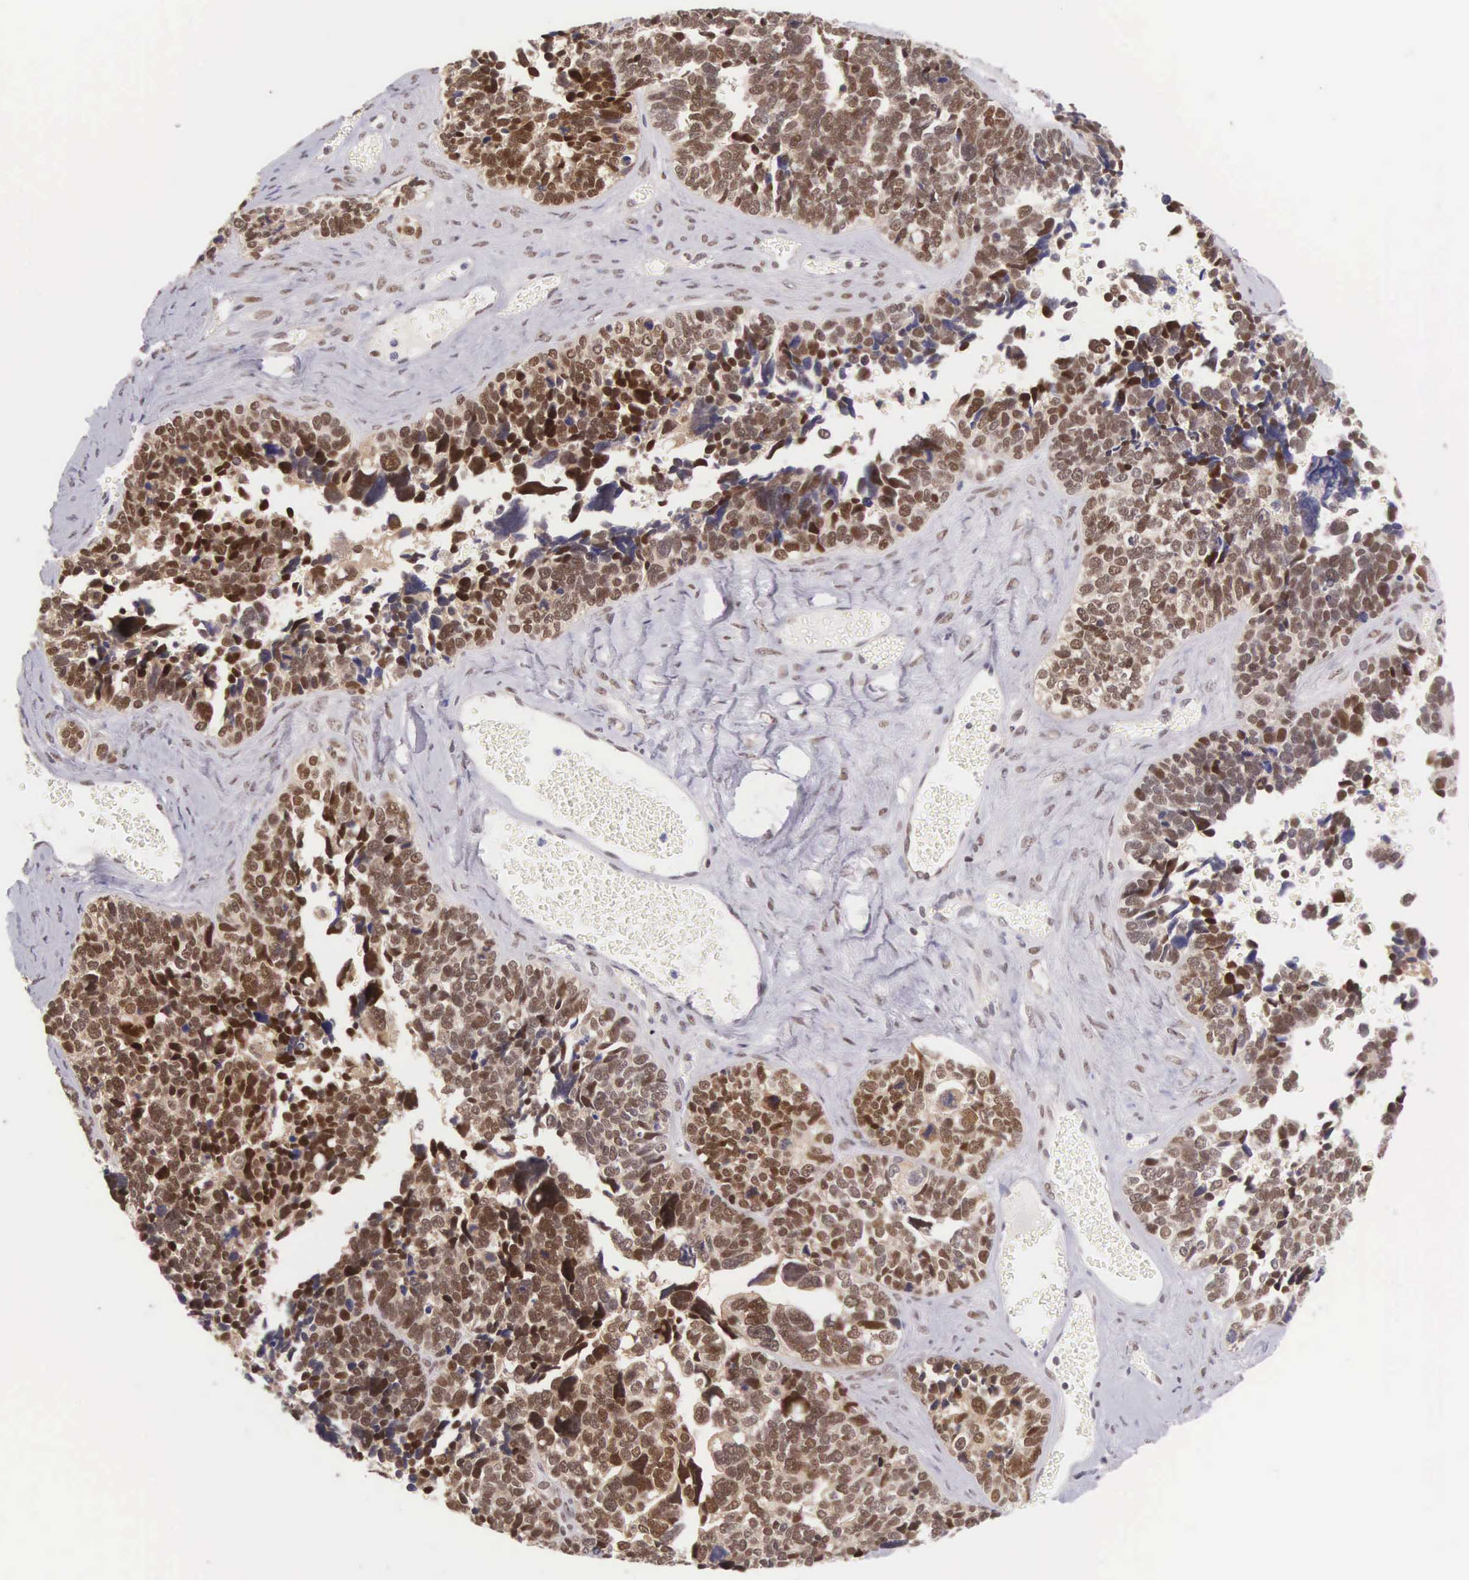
{"staining": {"intensity": "strong", "quantity": ">75%", "location": "nuclear"}, "tissue": "ovarian cancer", "cell_type": "Tumor cells", "image_type": "cancer", "snomed": [{"axis": "morphology", "description": "Cystadenocarcinoma, serous, NOS"}, {"axis": "topography", "description": "Ovary"}], "caption": "Protein staining exhibits strong nuclear positivity in about >75% of tumor cells in serous cystadenocarcinoma (ovarian).", "gene": "CCDC117", "patient": {"sex": "female", "age": 77}}